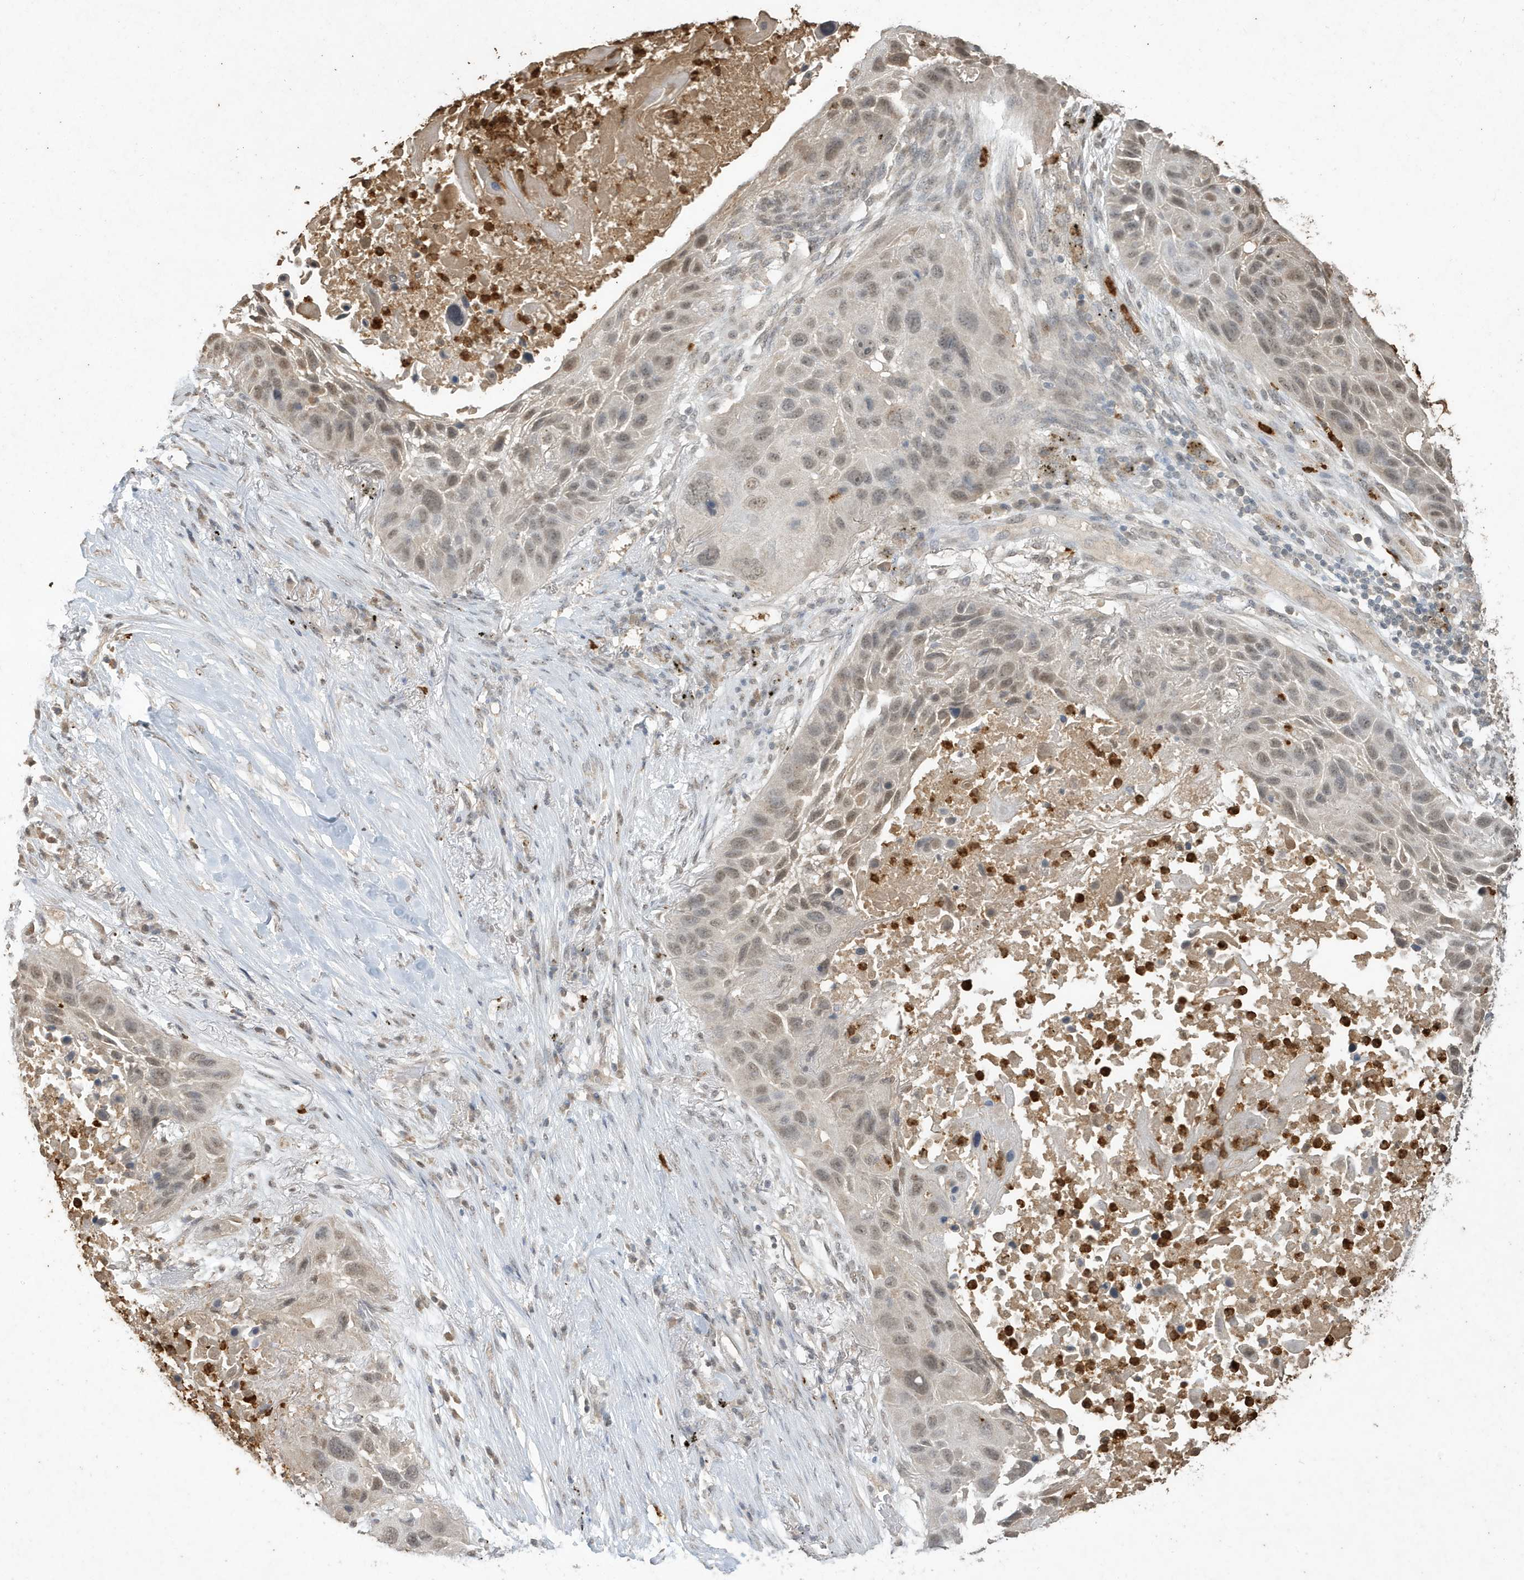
{"staining": {"intensity": "weak", "quantity": ">75%", "location": "nuclear"}, "tissue": "lung cancer", "cell_type": "Tumor cells", "image_type": "cancer", "snomed": [{"axis": "morphology", "description": "Squamous cell carcinoma, NOS"}, {"axis": "topography", "description": "Lung"}], "caption": "Protein expression analysis of lung cancer (squamous cell carcinoma) displays weak nuclear positivity in approximately >75% of tumor cells.", "gene": "DEFA1", "patient": {"sex": "male", "age": 57}}